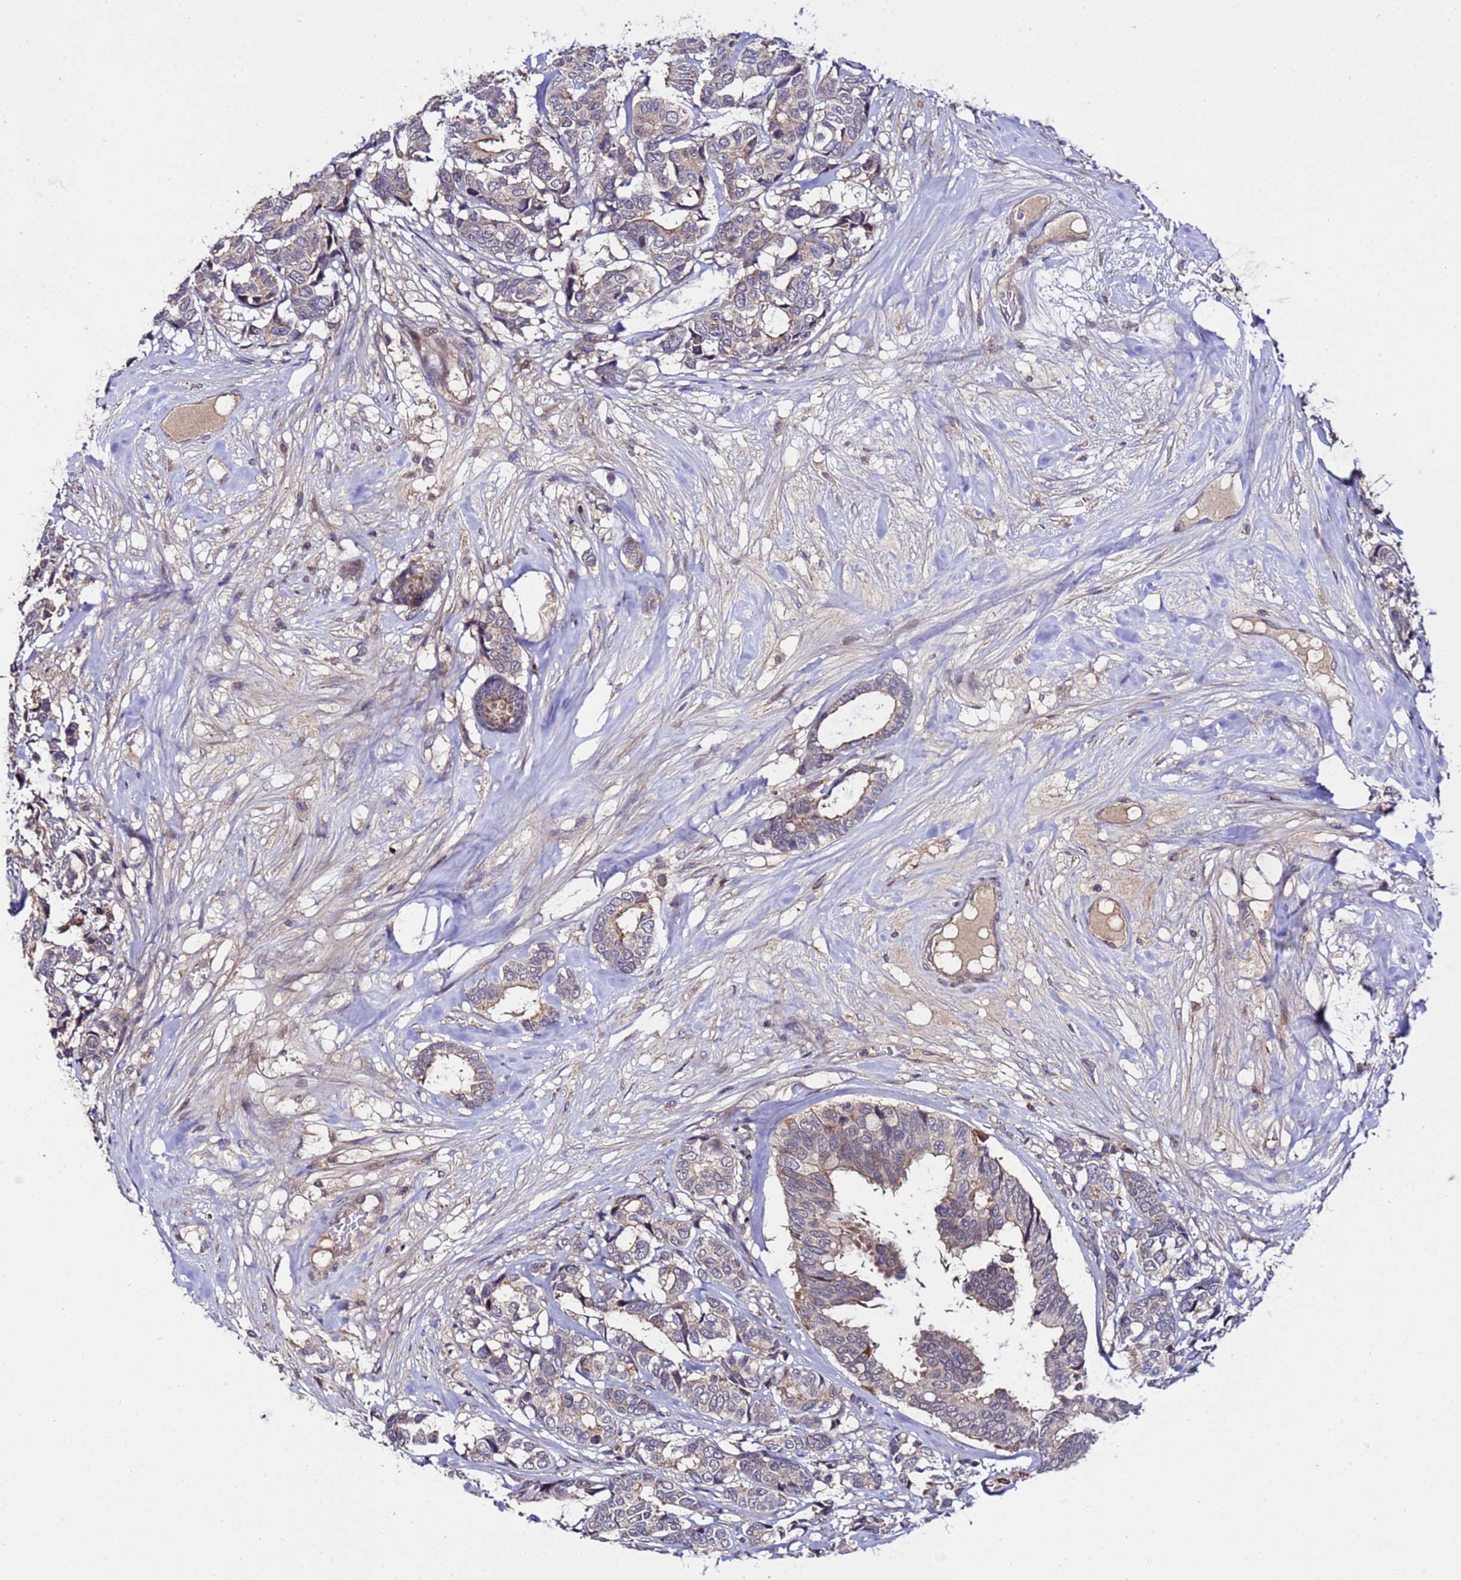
{"staining": {"intensity": "weak", "quantity": "25%-75%", "location": "cytoplasmic/membranous"}, "tissue": "breast cancer", "cell_type": "Tumor cells", "image_type": "cancer", "snomed": [{"axis": "morphology", "description": "Duct carcinoma"}, {"axis": "topography", "description": "Breast"}], "caption": "Protein expression analysis of invasive ductal carcinoma (breast) demonstrates weak cytoplasmic/membranous positivity in about 25%-75% of tumor cells.", "gene": "PLXDC2", "patient": {"sex": "female", "age": 87}}